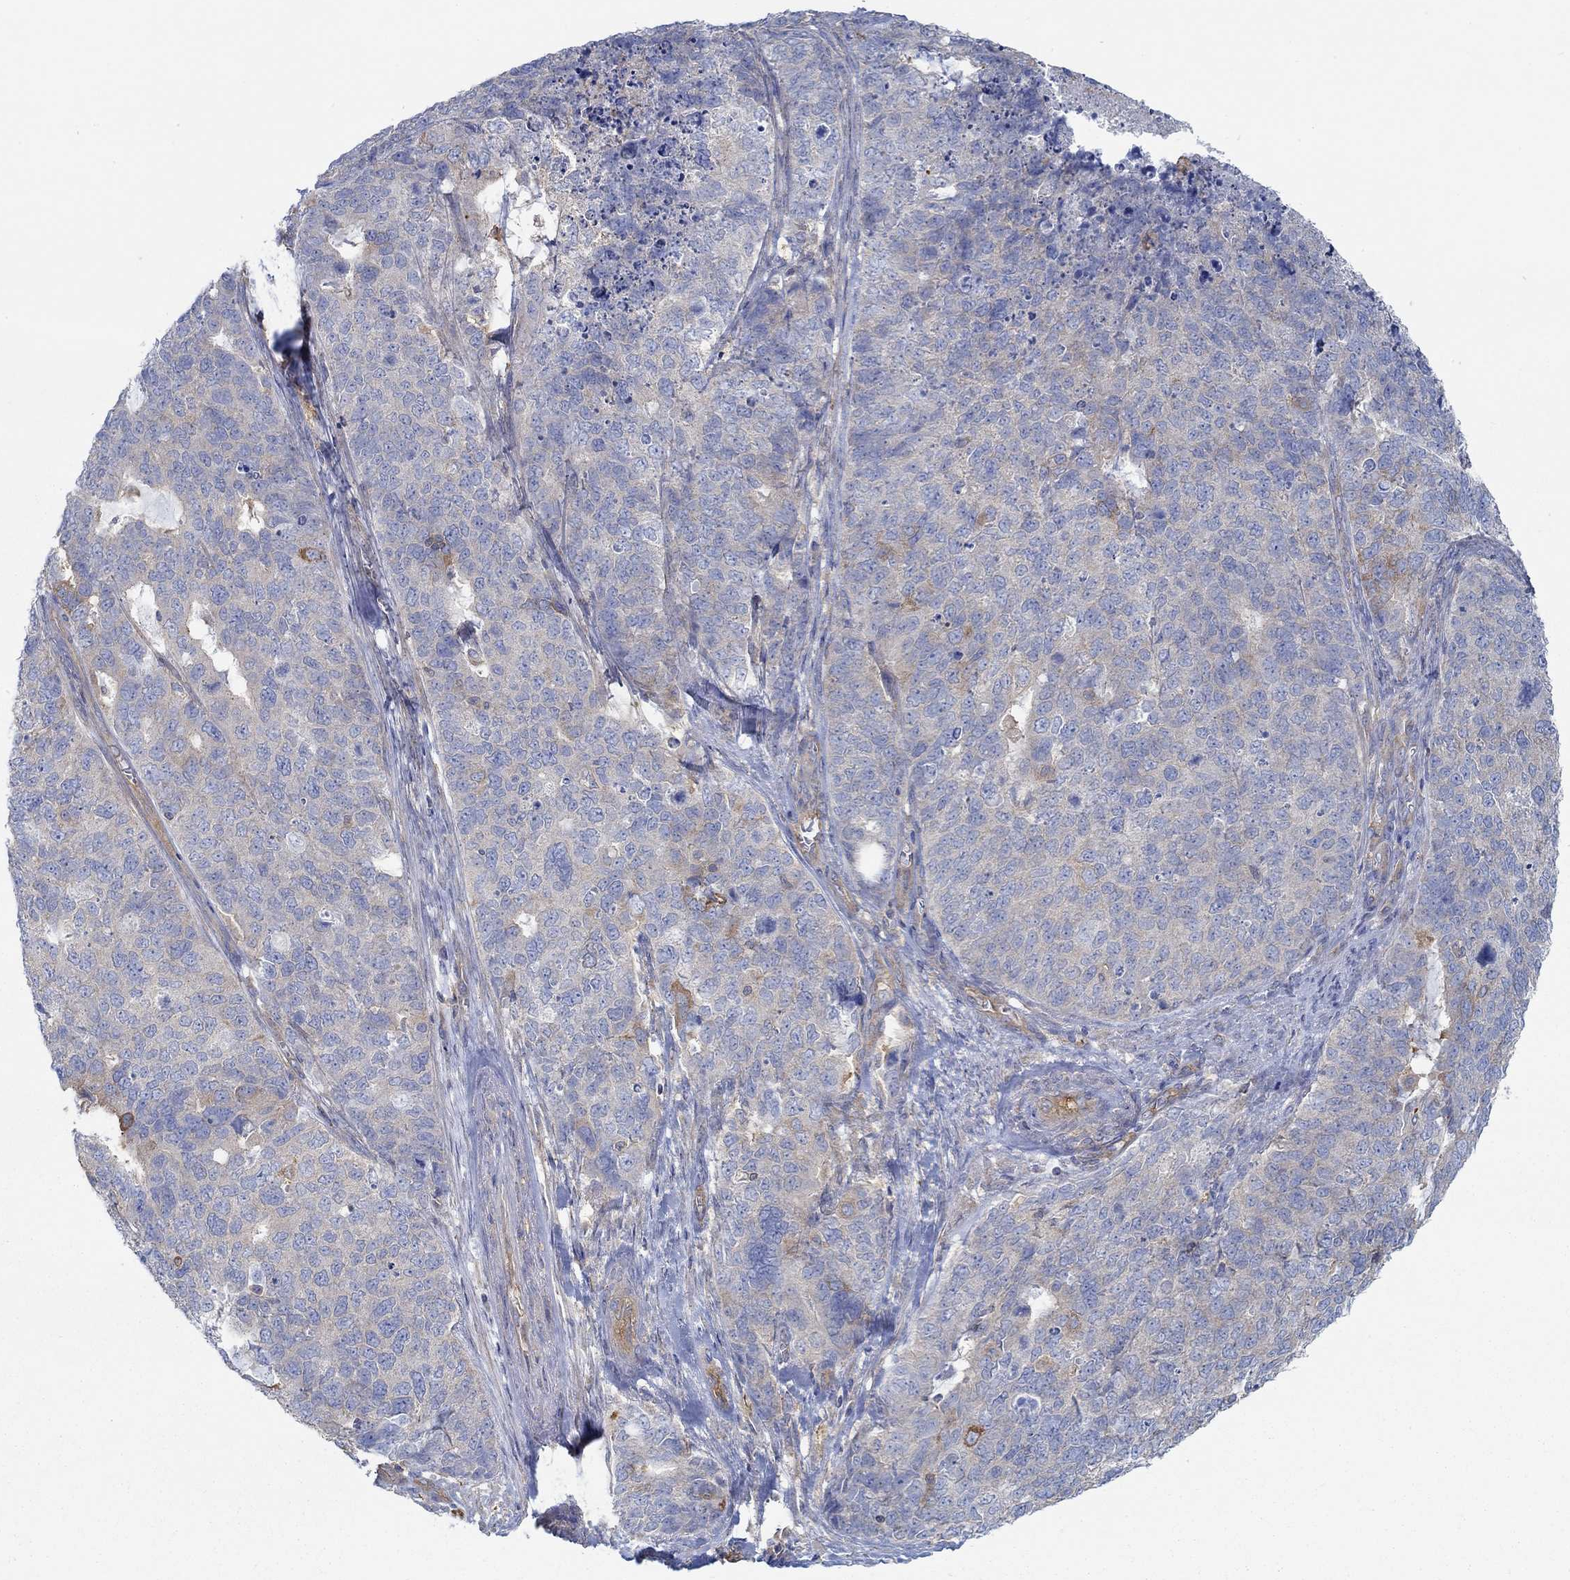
{"staining": {"intensity": "weak", "quantity": "<25%", "location": "cytoplasmic/membranous"}, "tissue": "cervical cancer", "cell_type": "Tumor cells", "image_type": "cancer", "snomed": [{"axis": "morphology", "description": "Squamous cell carcinoma, NOS"}, {"axis": "topography", "description": "Cervix"}], "caption": "This is an IHC micrograph of human cervical cancer. There is no staining in tumor cells.", "gene": "SPAG9", "patient": {"sex": "female", "age": 63}}